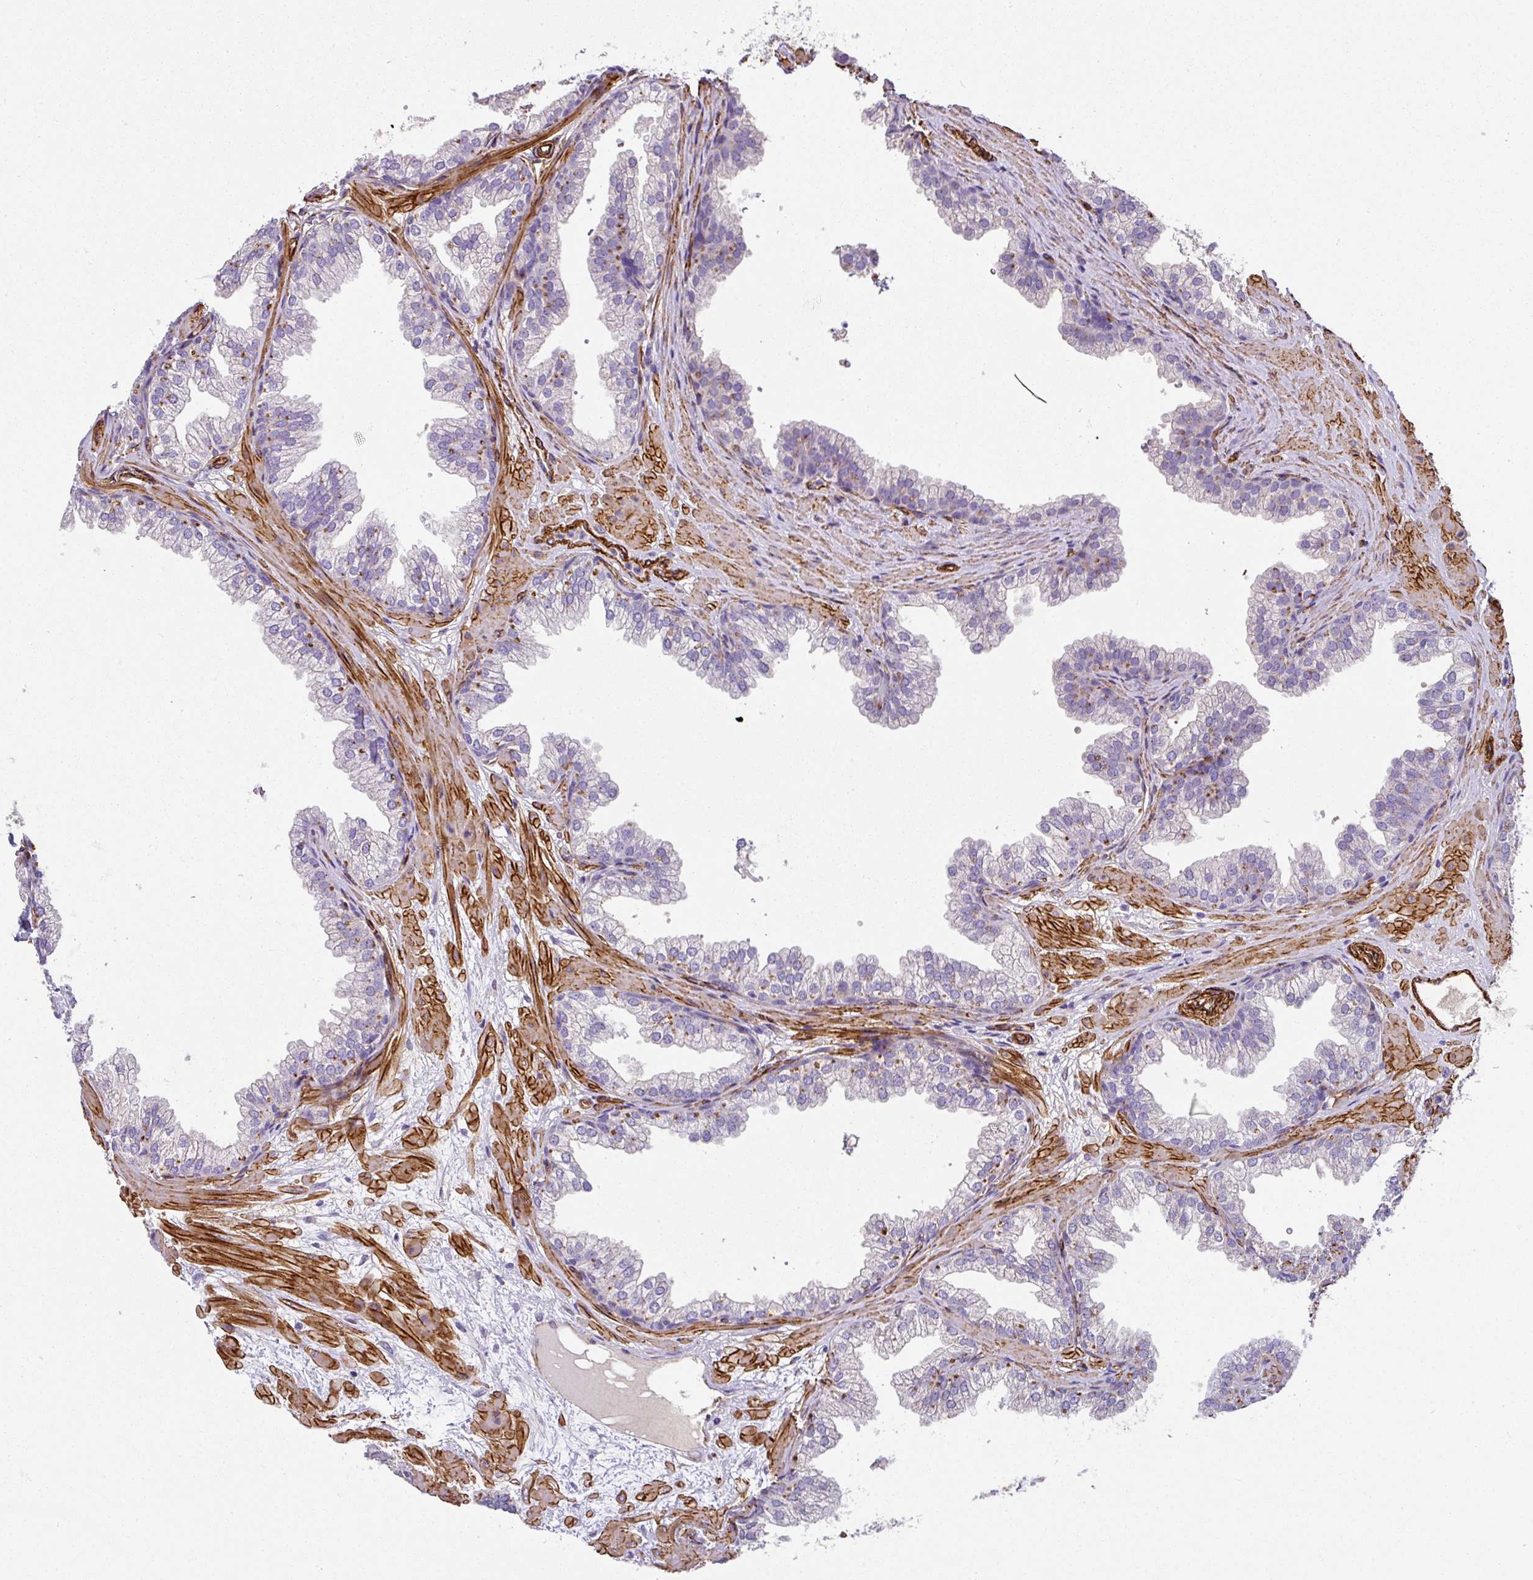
{"staining": {"intensity": "moderate", "quantity": "<25%", "location": "cytoplasmic/membranous"}, "tissue": "prostate", "cell_type": "Glandular cells", "image_type": "normal", "snomed": [{"axis": "morphology", "description": "Normal tissue, NOS"}, {"axis": "topography", "description": "Prostate"}], "caption": "Protein expression analysis of normal prostate displays moderate cytoplasmic/membranous expression in about <25% of glandular cells.", "gene": "SLC25A17", "patient": {"sex": "male", "age": 37}}